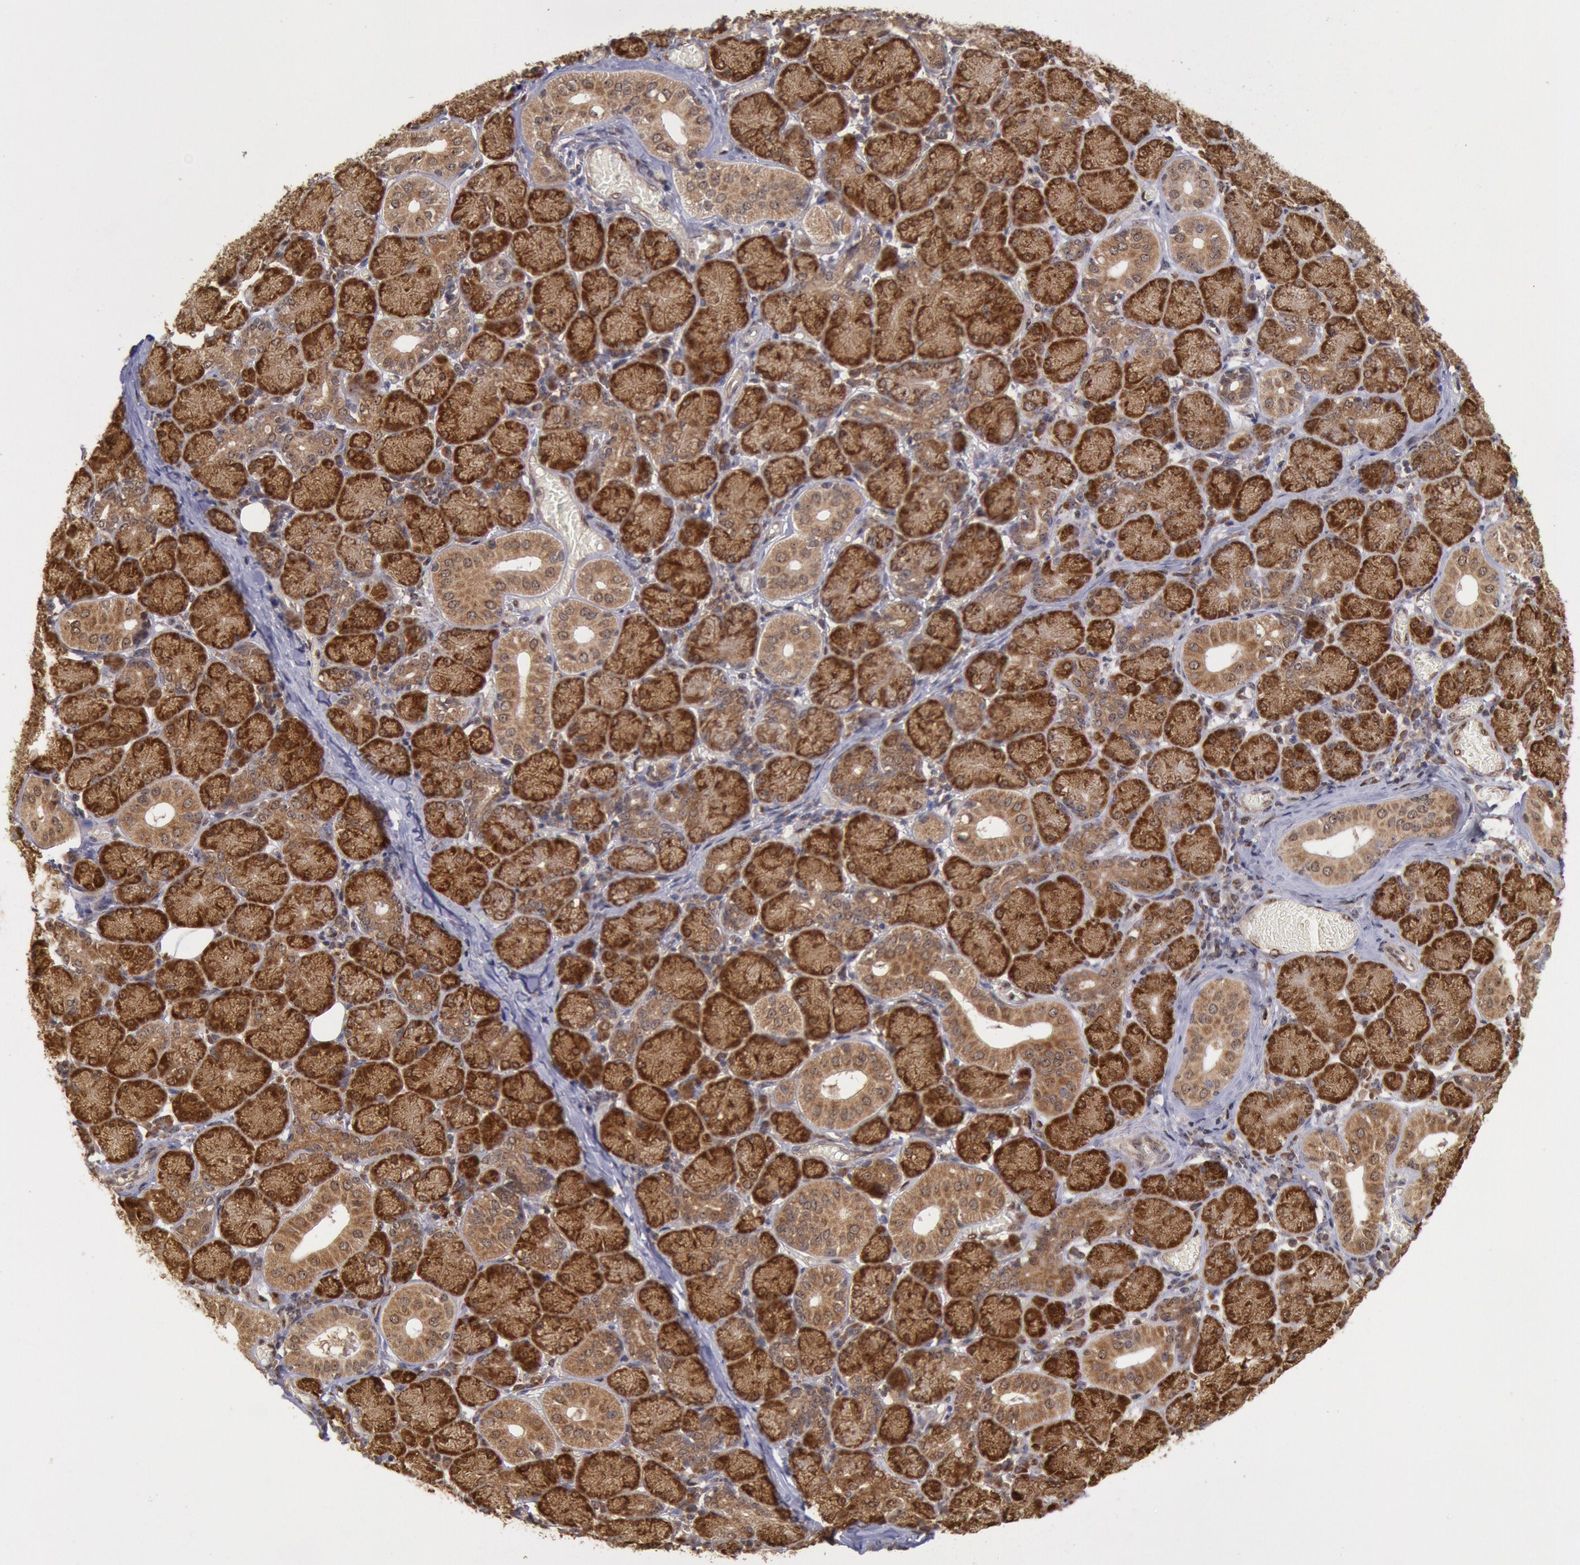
{"staining": {"intensity": "moderate", "quantity": ">75%", "location": "cytoplasmic/membranous"}, "tissue": "salivary gland", "cell_type": "Glandular cells", "image_type": "normal", "snomed": [{"axis": "morphology", "description": "Normal tissue, NOS"}, {"axis": "topography", "description": "Salivary gland"}], "caption": "Moderate cytoplasmic/membranous positivity for a protein is present in about >75% of glandular cells of normal salivary gland using IHC.", "gene": "STX17", "patient": {"sex": "female", "age": 24}}